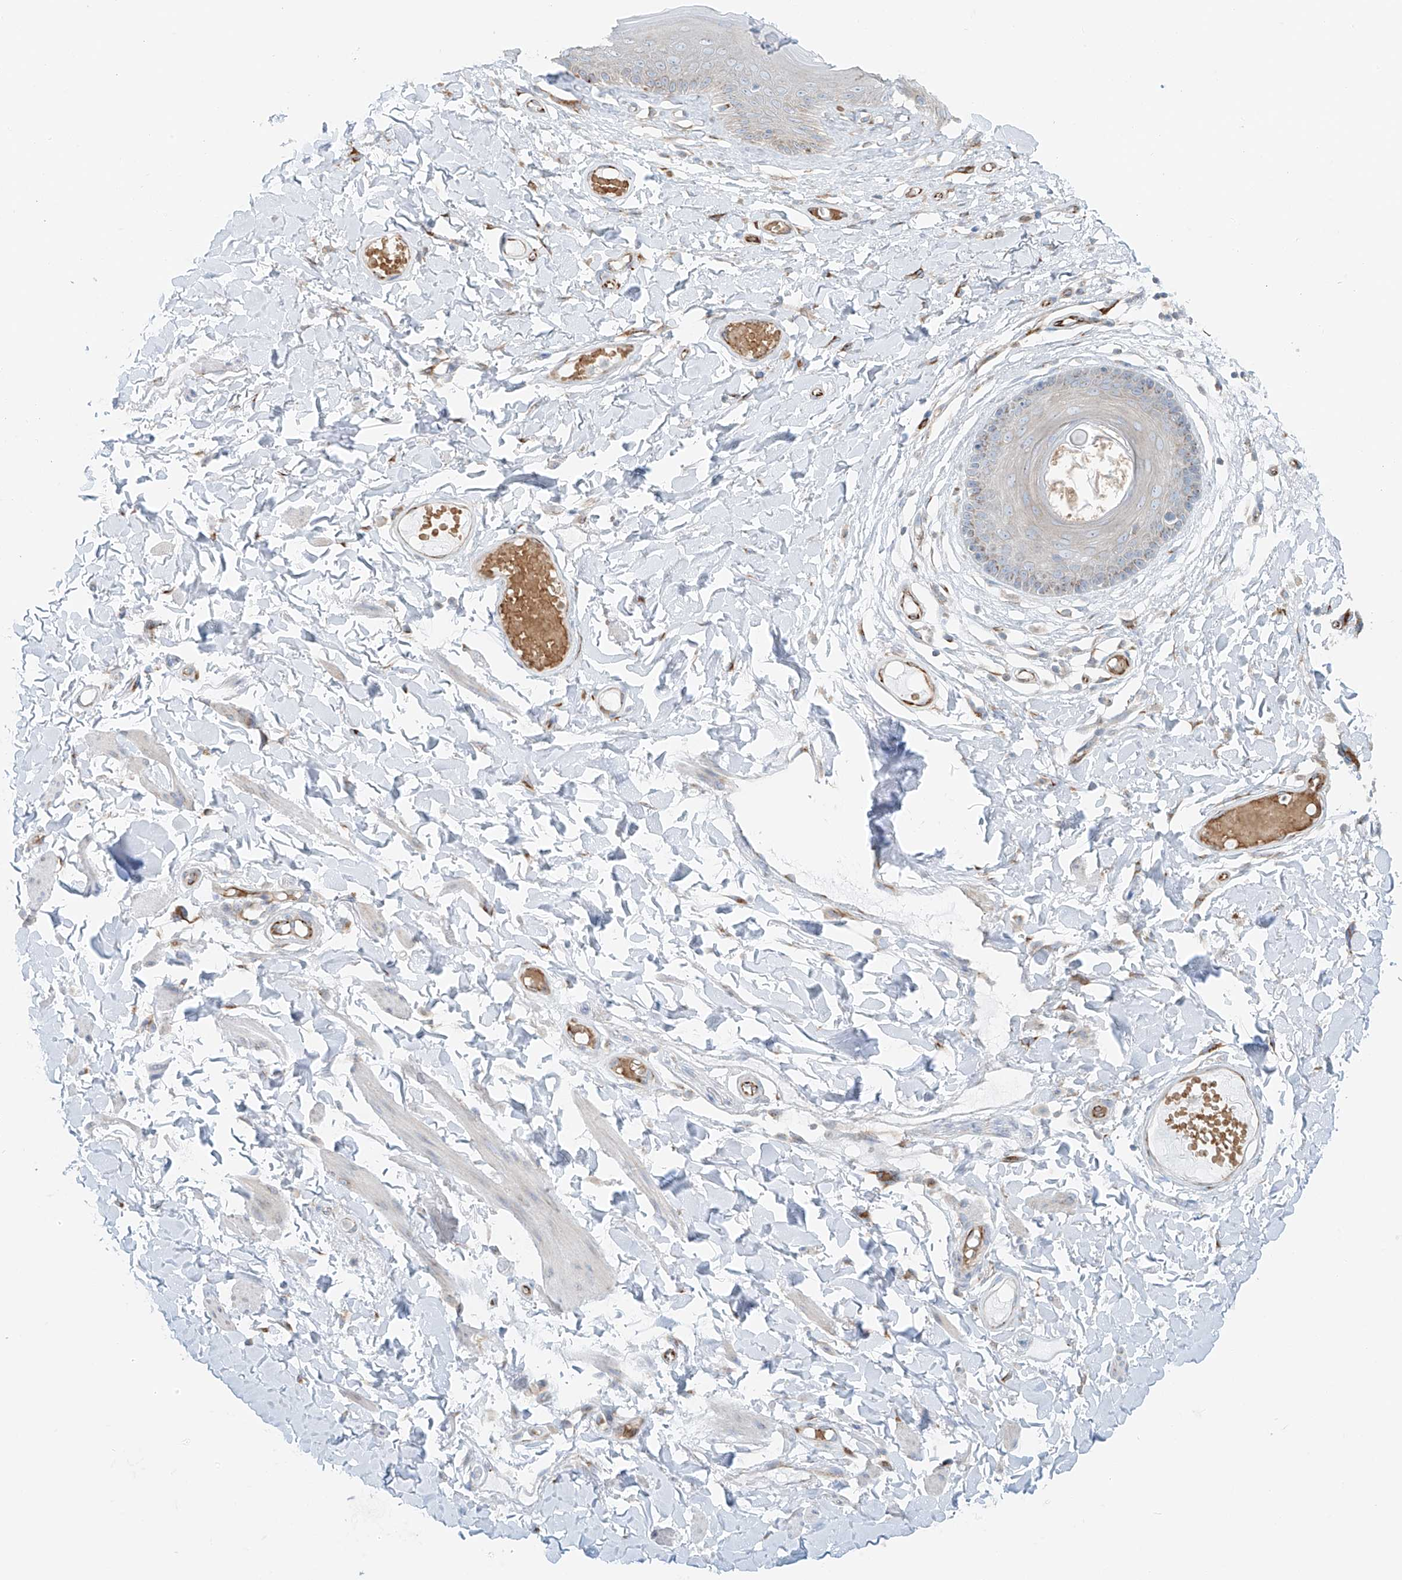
{"staining": {"intensity": "weak", "quantity": "<25%", "location": "cytoplasmic/membranous"}, "tissue": "skin", "cell_type": "Epidermal cells", "image_type": "normal", "snomed": [{"axis": "morphology", "description": "Normal tissue, NOS"}, {"axis": "topography", "description": "Vulva"}], "caption": "Protein analysis of normal skin demonstrates no significant staining in epidermal cells.", "gene": "EIPR1", "patient": {"sex": "female", "age": 73}}